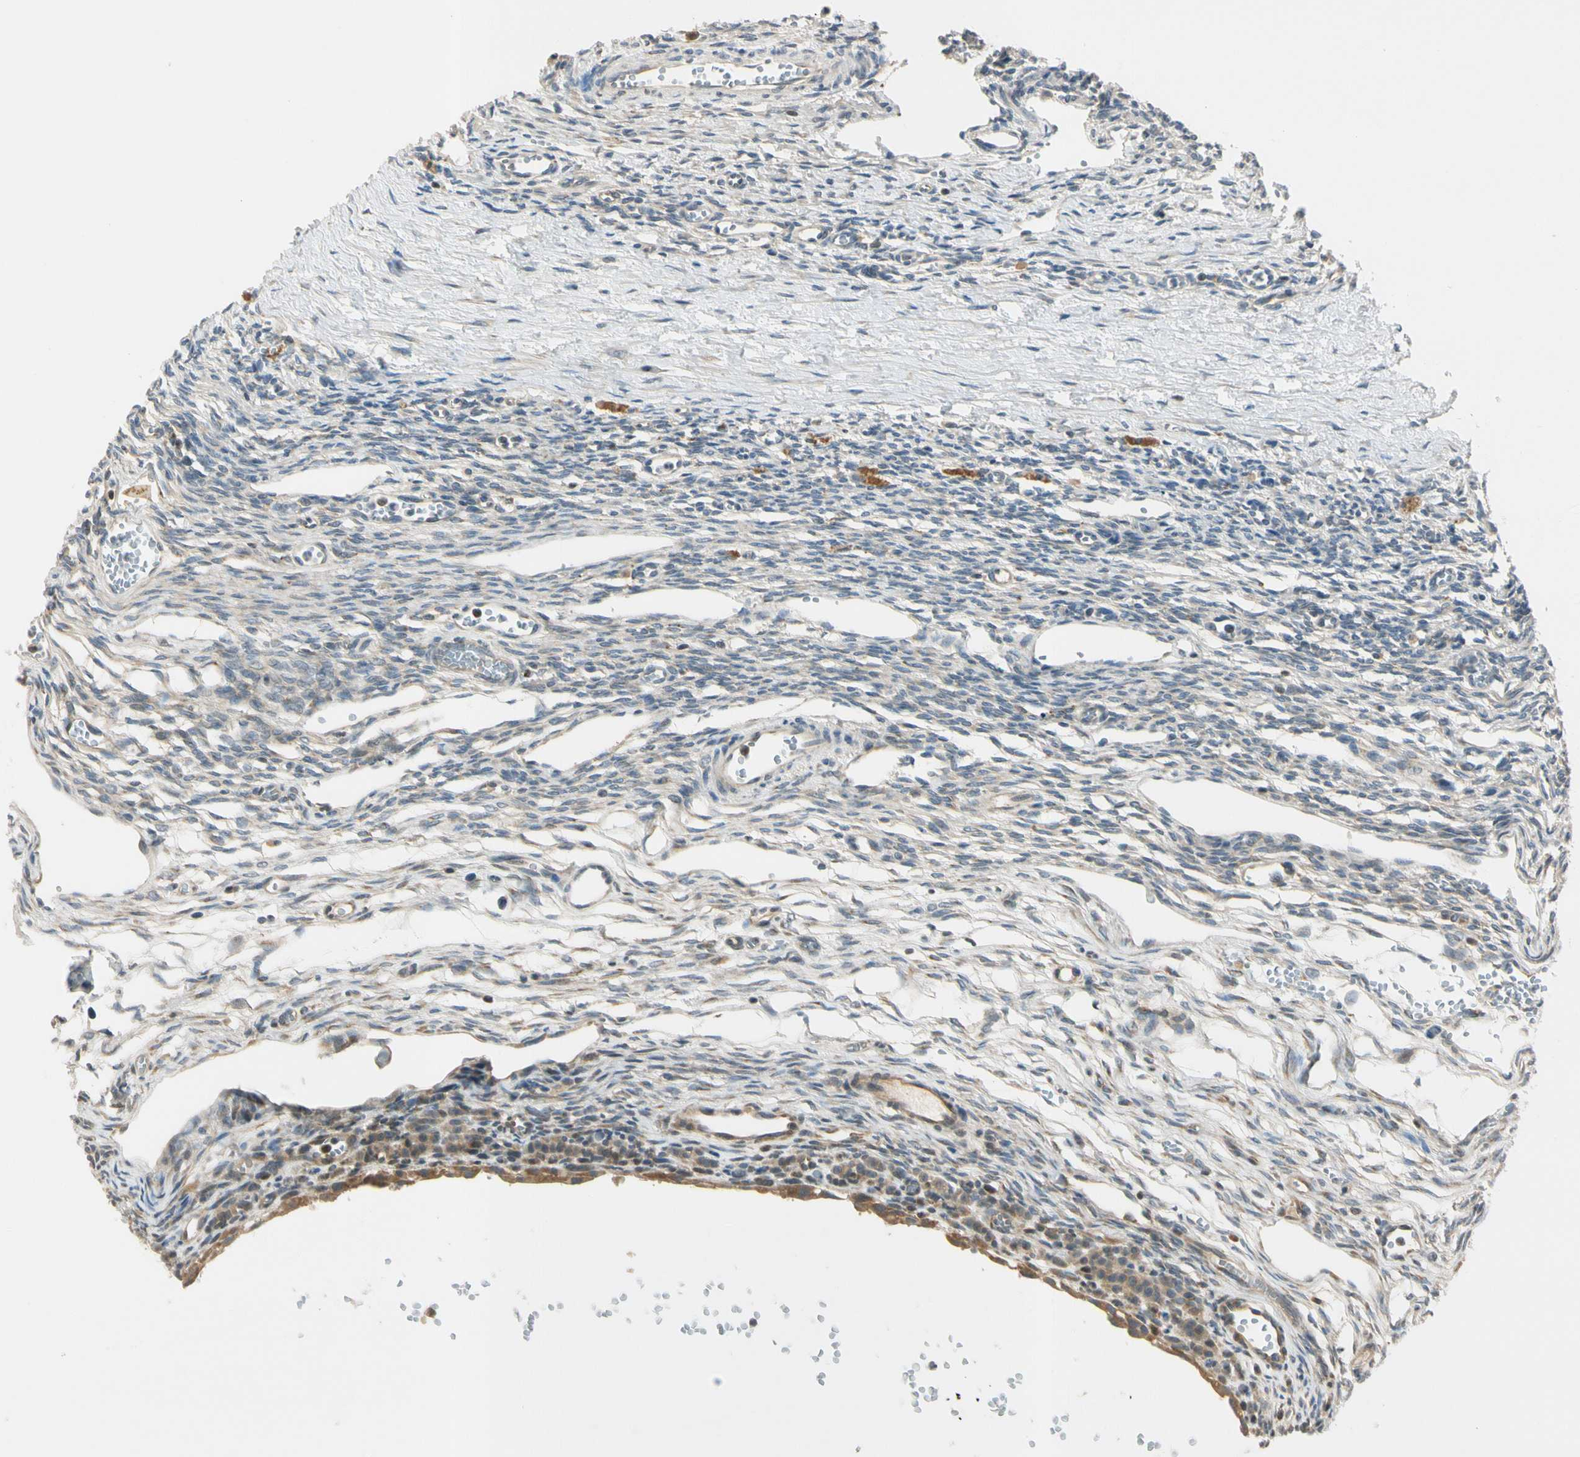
{"staining": {"intensity": "moderate", "quantity": ">75%", "location": "cytoplasmic/membranous"}, "tissue": "ovary", "cell_type": "Follicle cells", "image_type": "normal", "snomed": [{"axis": "morphology", "description": "Normal tissue, NOS"}, {"axis": "topography", "description": "Ovary"}], "caption": "A brown stain shows moderate cytoplasmic/membranous staining of a protein in follicle cells of benign human ovary.", "gene": "RPS6KB2", "patient": {"sex": "female", "age": 33}}